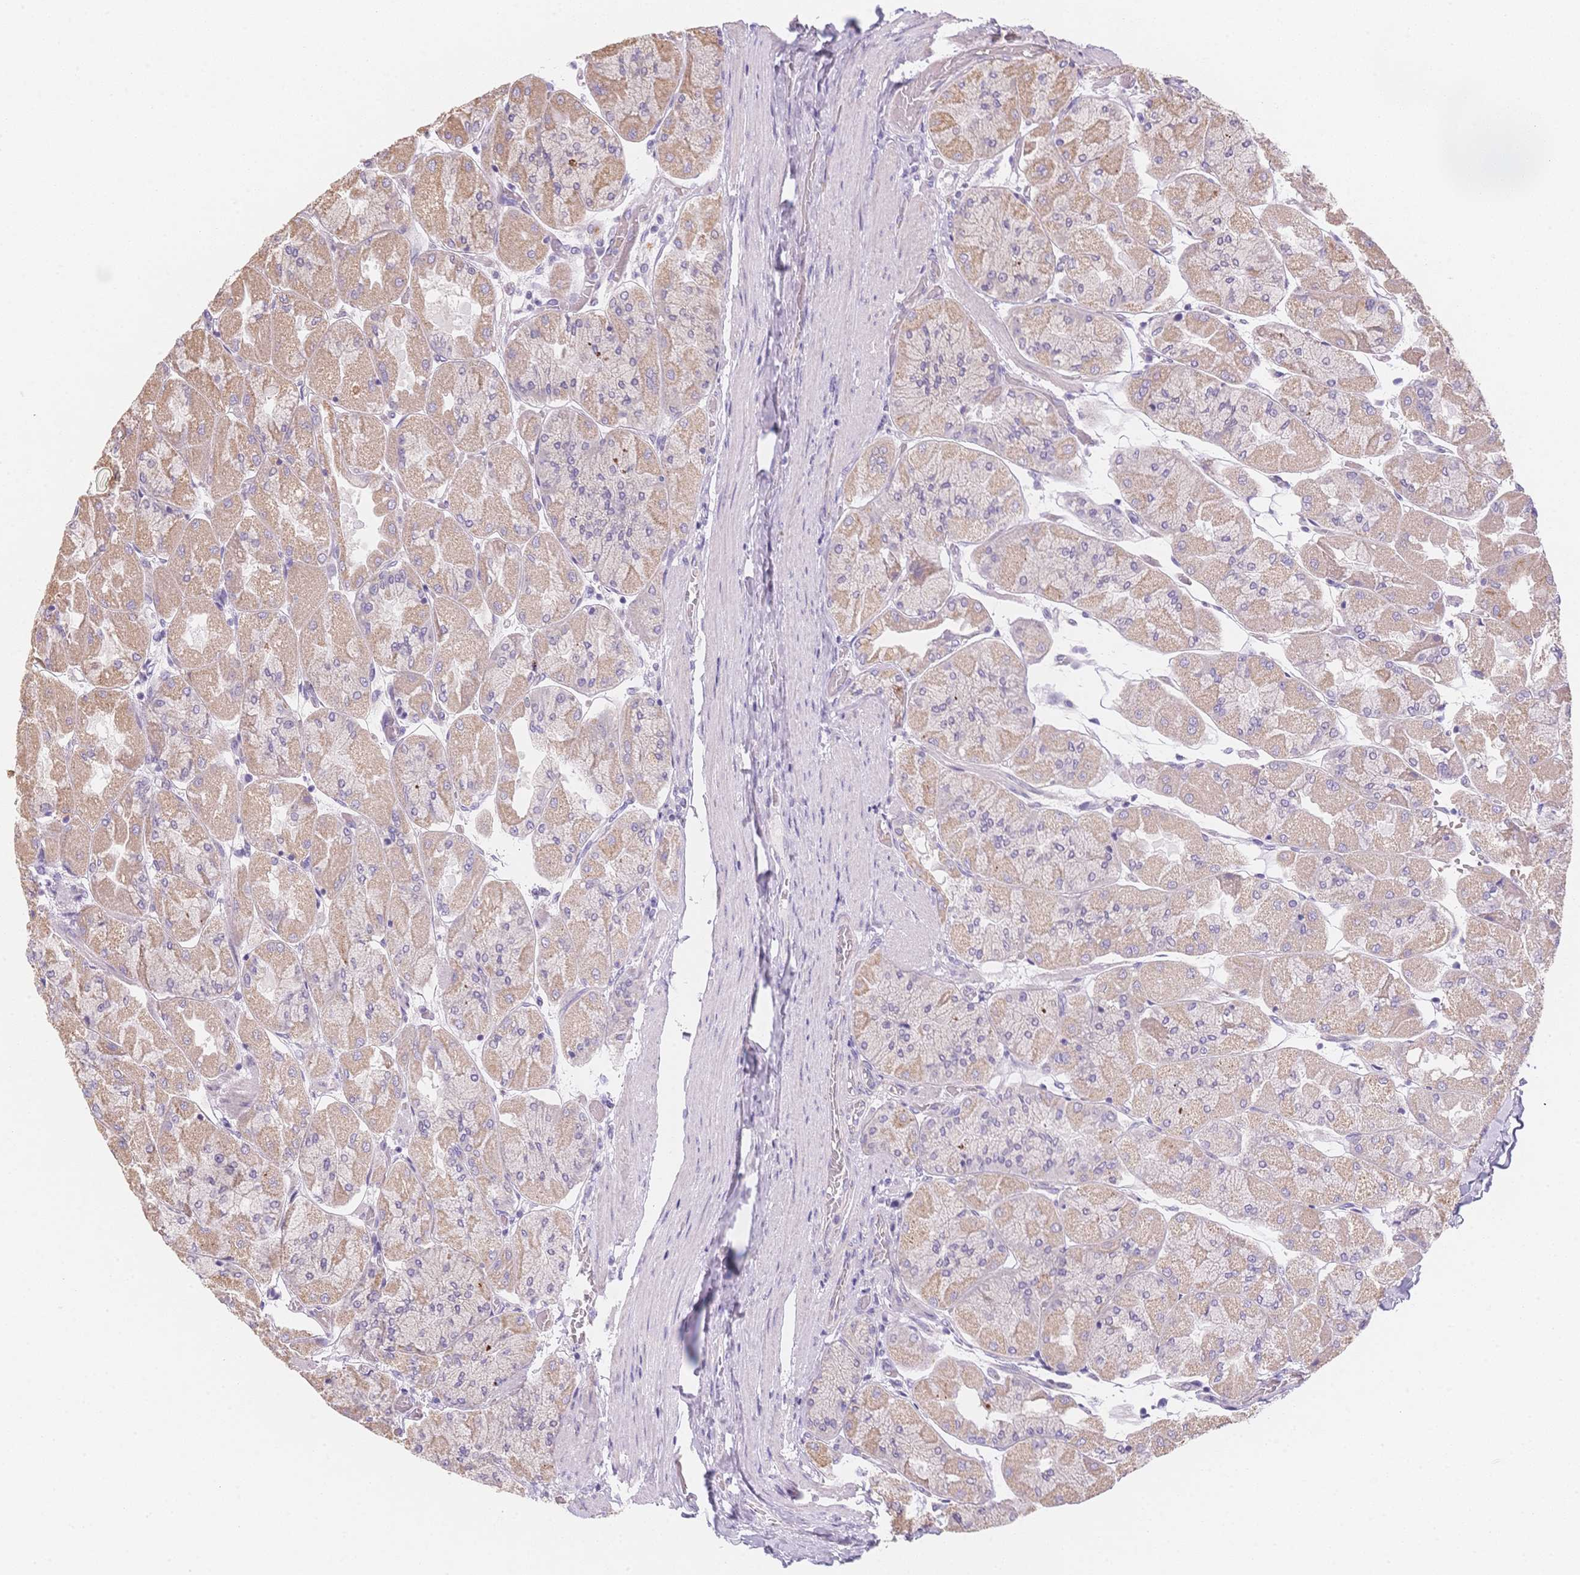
{"staining": {"intensity": "weak", "quantity": "25%-75%", "location": "cytoplasmic/membranous"}, "tissue": "stomach", "cell_type": "Glandular cells", "image_type": "normal", "snomed": [{"axis": "morphology", "description": "Normal tissue, NOS"}, {"axis": "topography", "description": "Stomach"}], "caption": "Weak cytoplasmic/membranous staining is identified in approximately 25%-75% of glandular cells in benign stomach. Nuclei are stained in blue.", "gene": "SMYD1", "patient": {"sex": "female", "age": 61}}